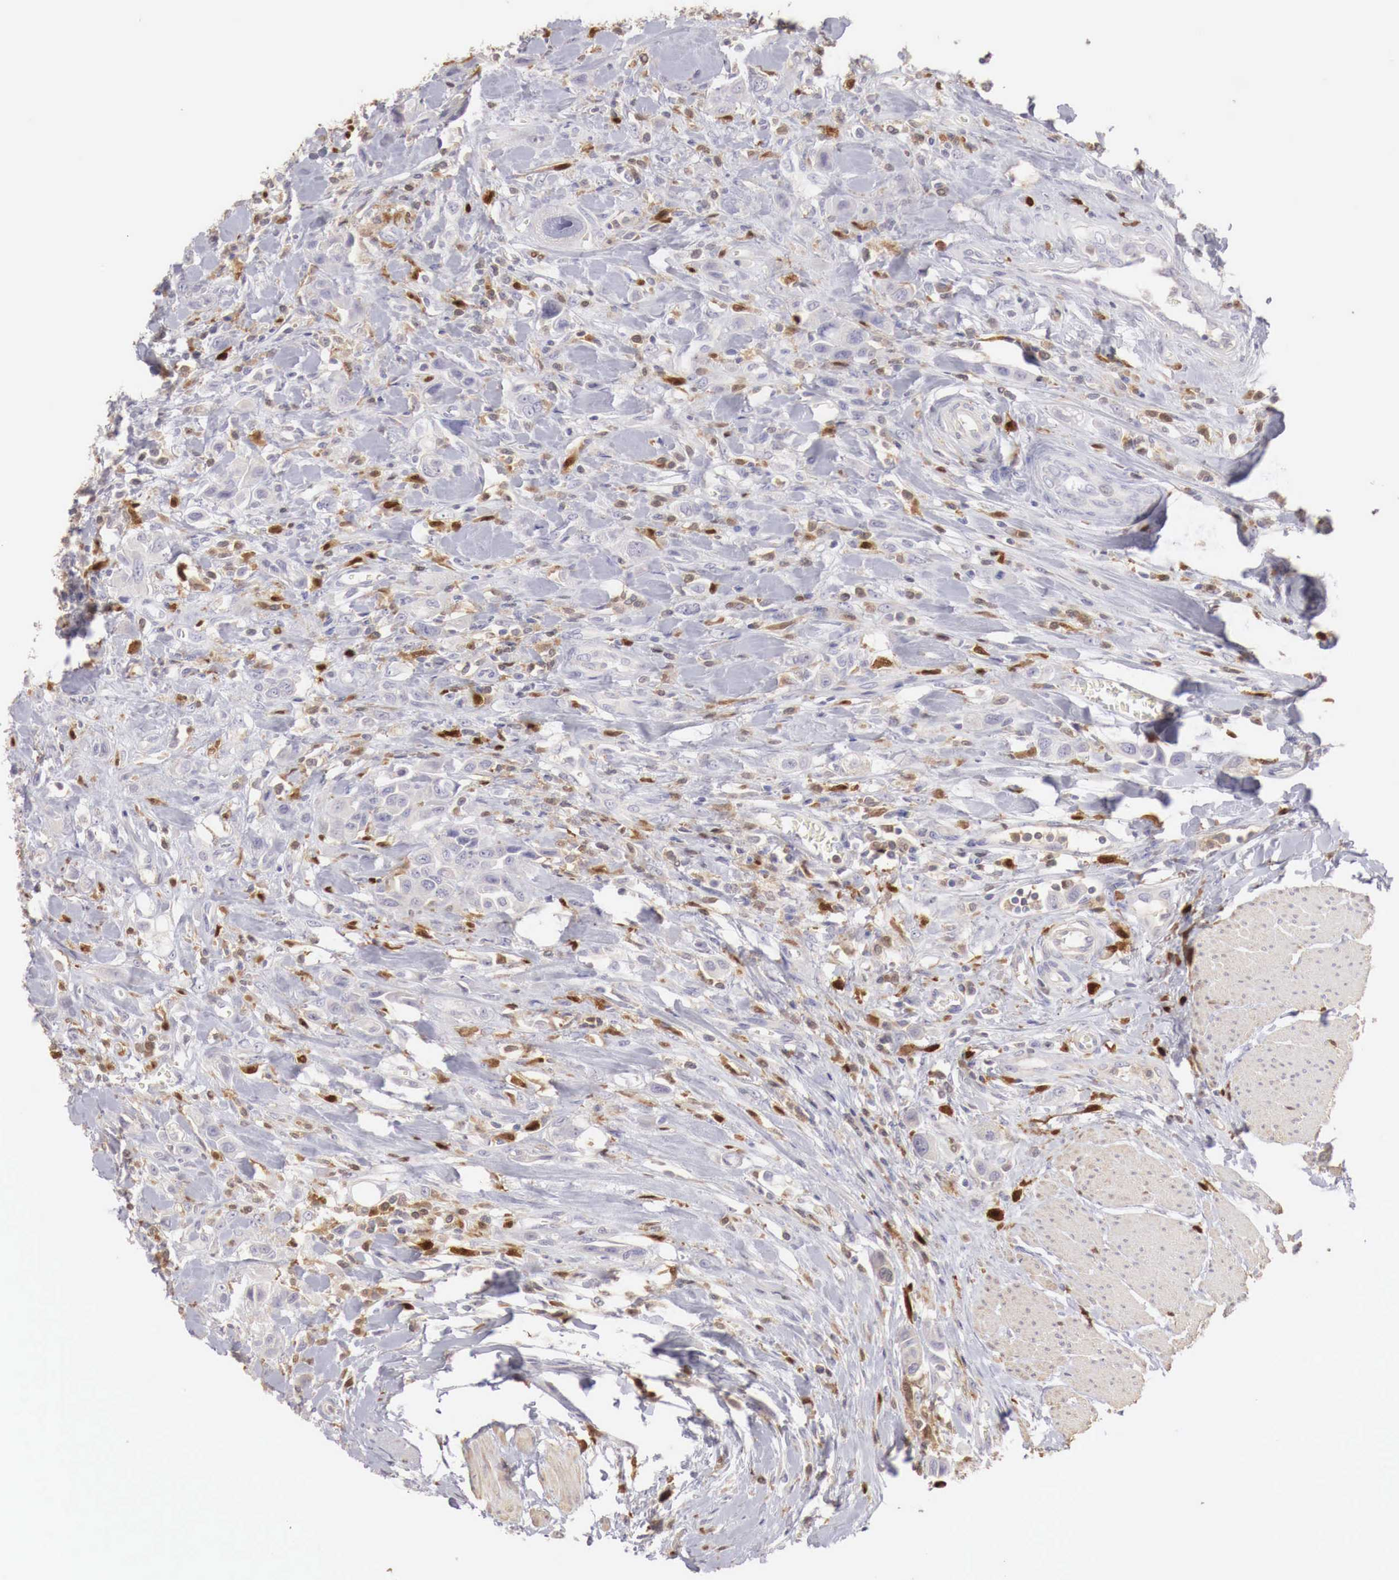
{"staining": {"intensity": "negative", "quantity": "none", "location": "none"}, "tissue": "urothelial cancer", "cell_type": "Tumor cells", "image_type": "cancer", "snomed": [{"axis": "morphology", "description": "Urothelial carcinoma, High grade"}, {"axis": "topography", "description": "Urinary bladder"}], "caption": "Tumor cells are negative for brown protein staining in urothelial cancer. (DAB (3,3'-diaminobenzidine) immunohistochemistry (IHC), high magnification).", "gene": "RENBP", "patient": {"sex": "male", "age": 50}}